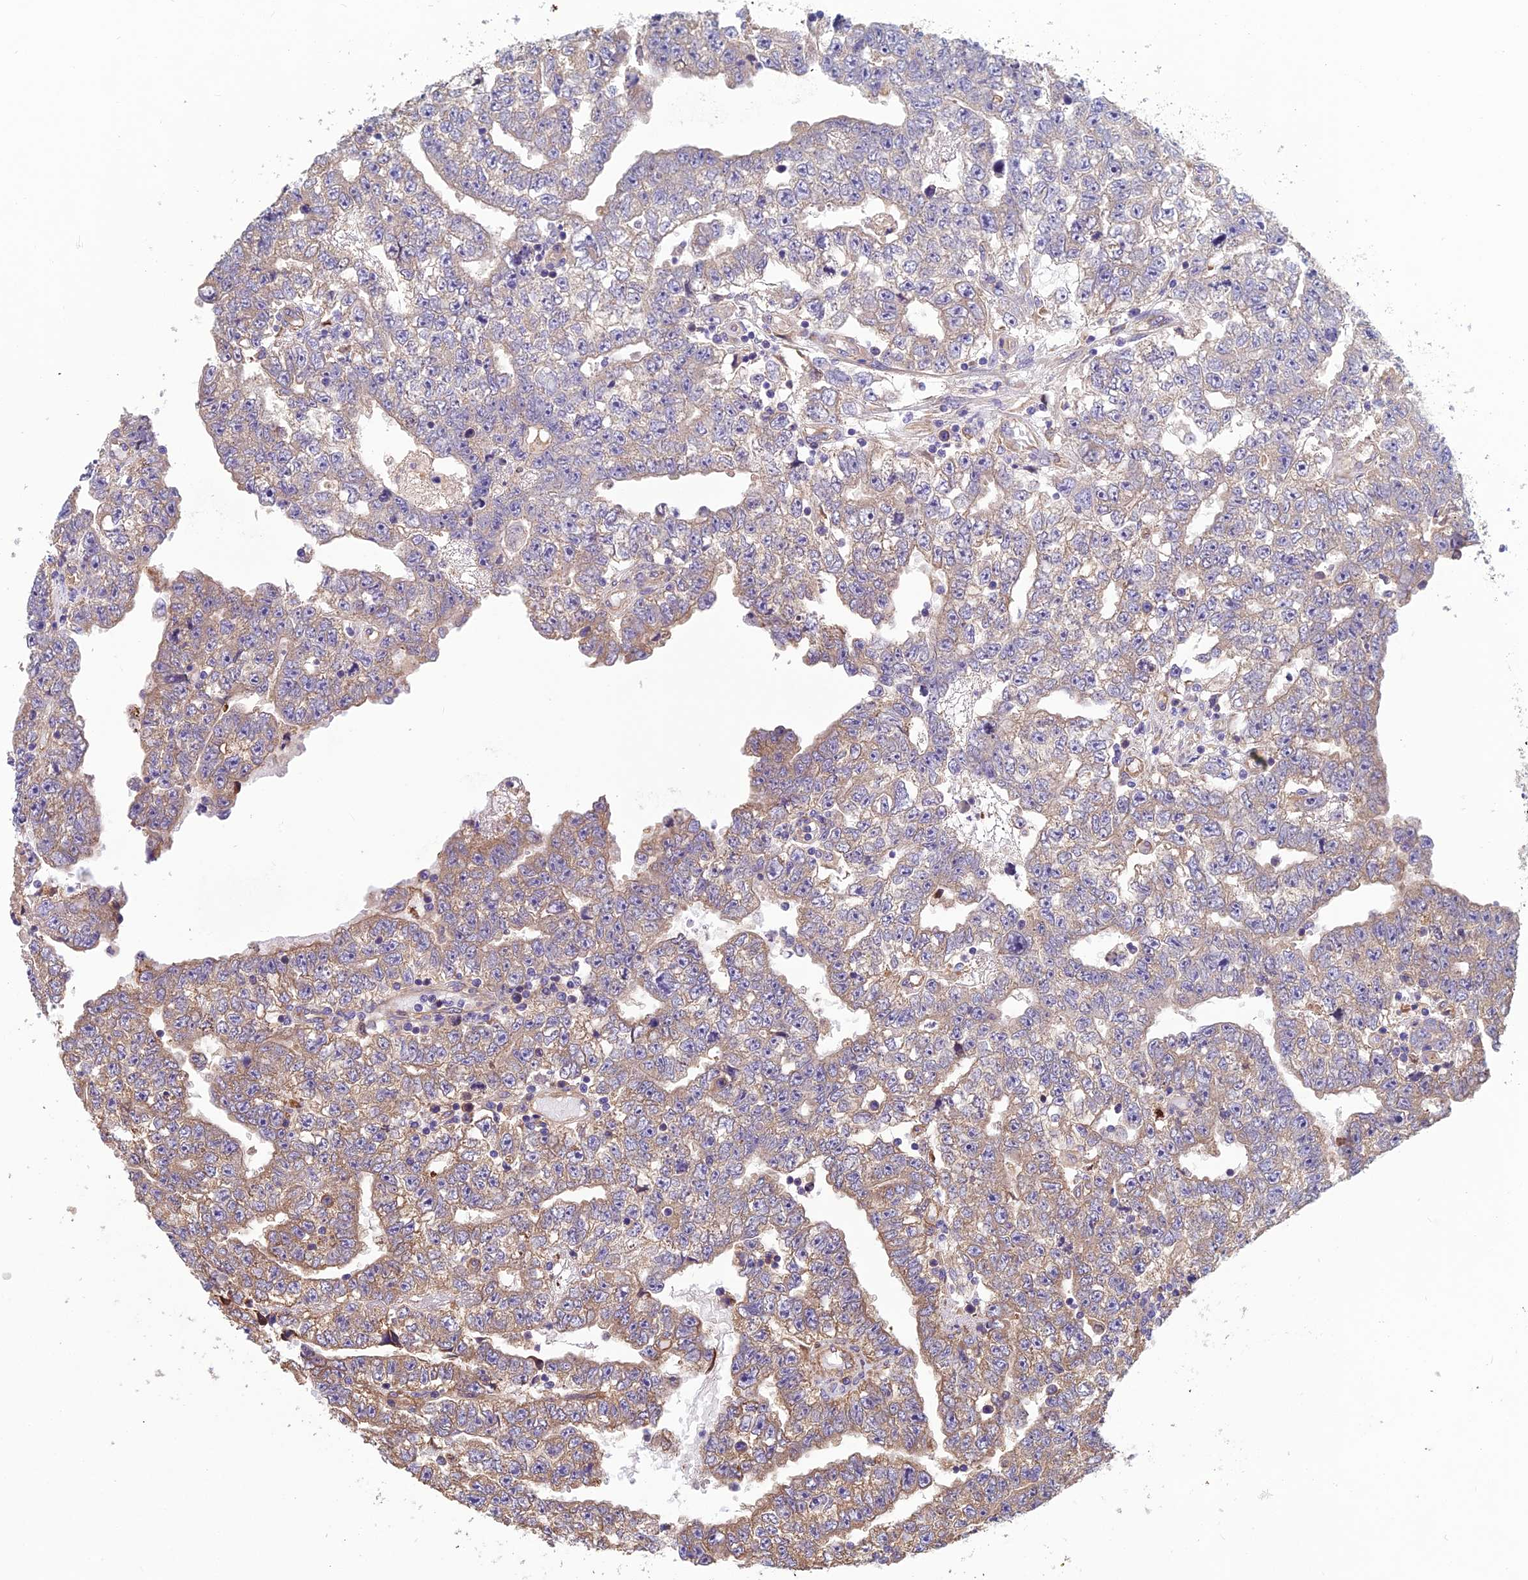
{"staining": {"intensity": "weak", "quantity": "25%-75%", "location": "cytoplasmic/membranous"}, "tissue": "testis cancer", "cell_type": "Tumor cells", "image_type": "cancer", "snomed": [{"axis": "morphology", "description": "Carcinoma, Embryonal, NOS"}, {"axis": "topography", "description": "Testis"}], "caption": "This is a photomicrograph of immunohistochemistry staining of testis cancer (embryonal carcinoma), which shows weak expression in the cytoplasmic/membranous of tumor cells.", "gene": "SPDL1", "patient": {"sex": "male", "age": 25}}